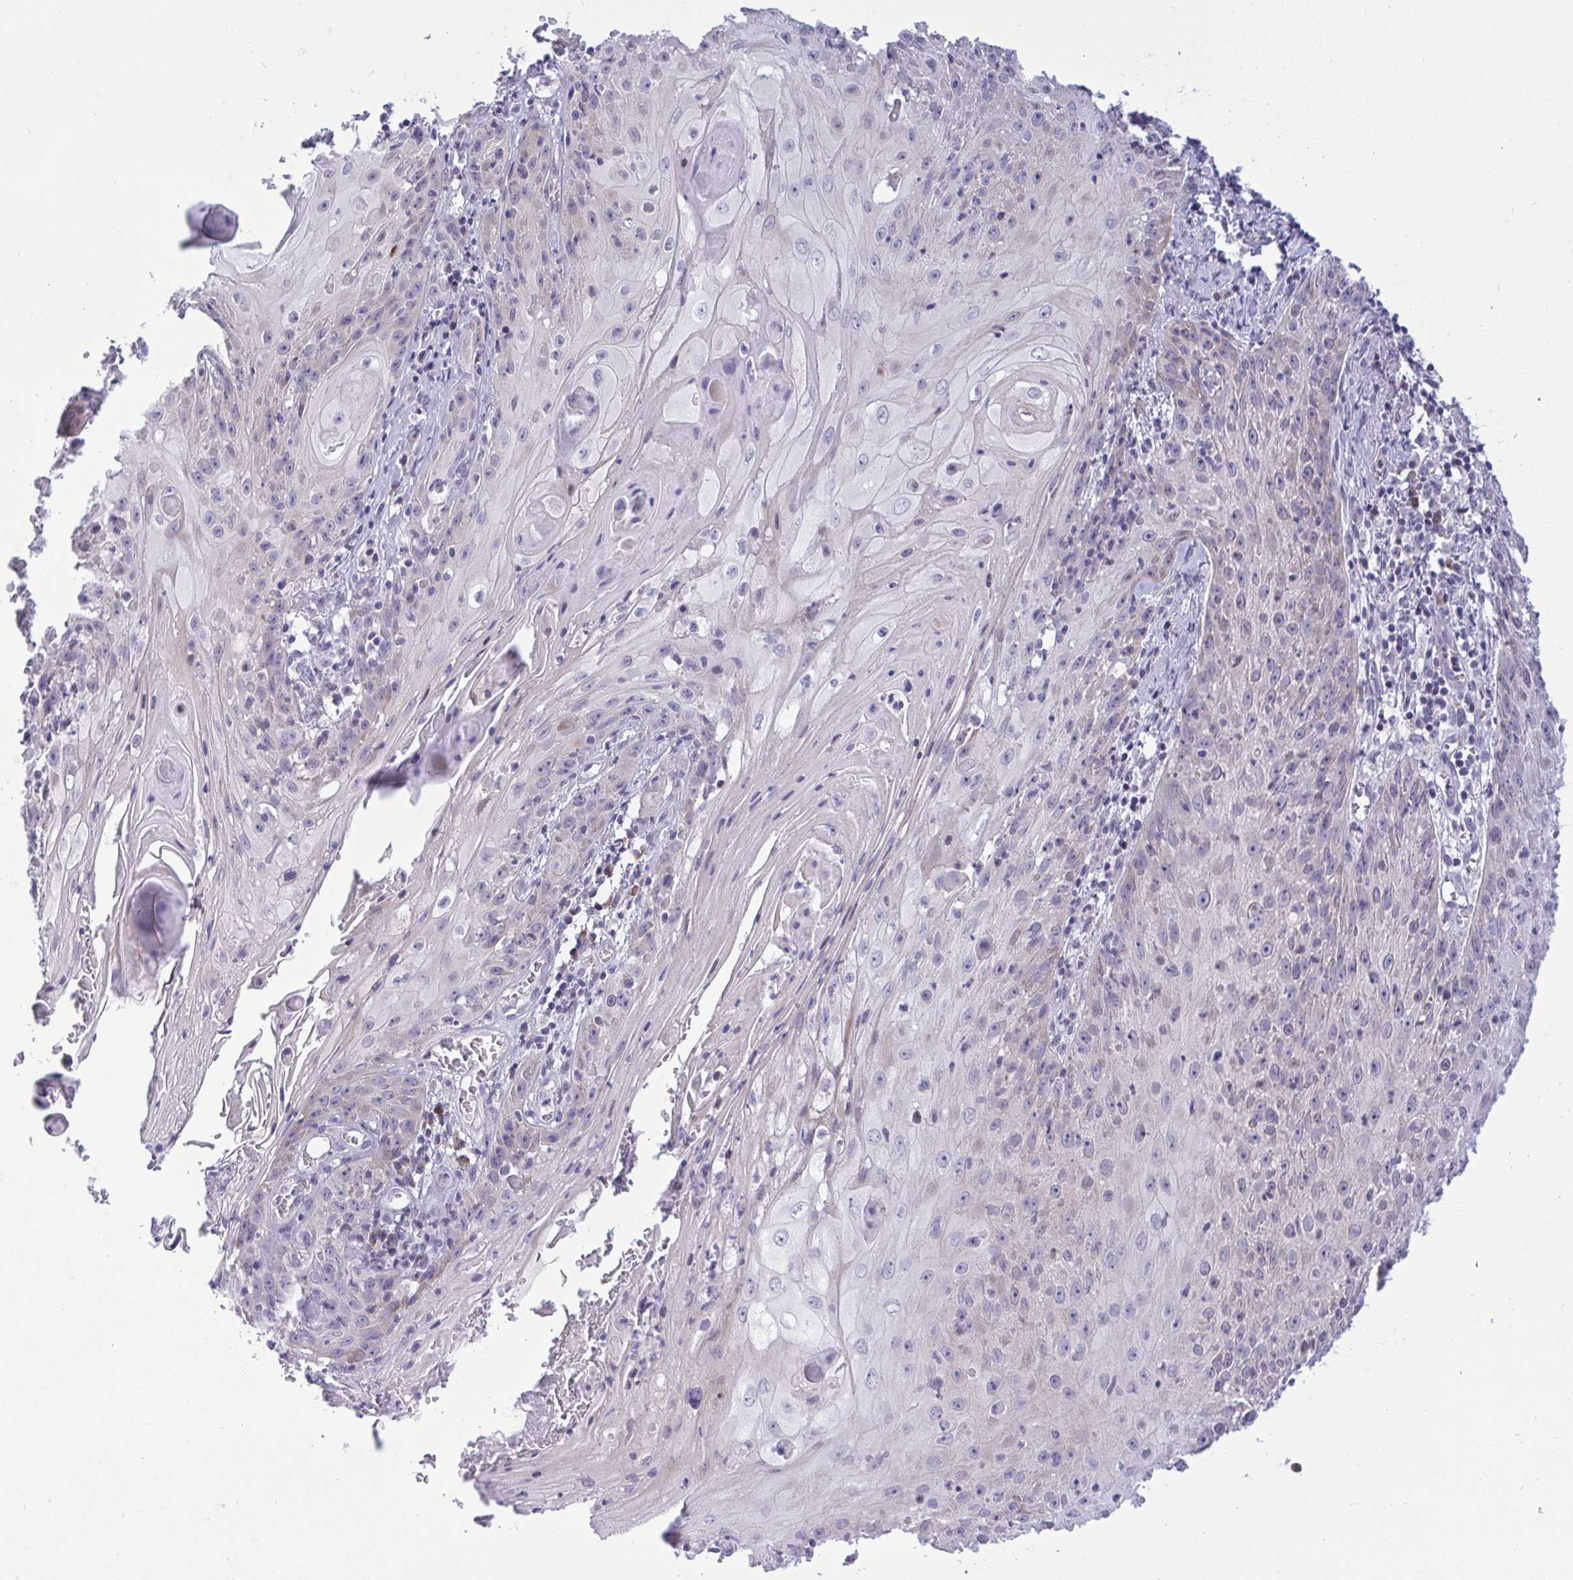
{"staining": {"intensity": "moderate", "quantity": "<25%", "location": "cytoplasmic/membranous"}, "tissue": "skin cancer", "cell_type": "Tumor cells", "image_type": "cancer", "snomed": [{"axis": "morphology", "description": "Squamous cell carcinoma, NOS"}, {"axis": "topography", "description": "Skin"}, {"axis": "topography", "description": "Vulva"}], "caption": "Immunohistochemistry (IHC) of squamous cell carcinoma (skin) demonstrates low levels of moderate cytoplasmic/membranous staining in about <25% of tumor cells.", "gene": "EPOP", "patient": {"sex": "female", "age": 76}}